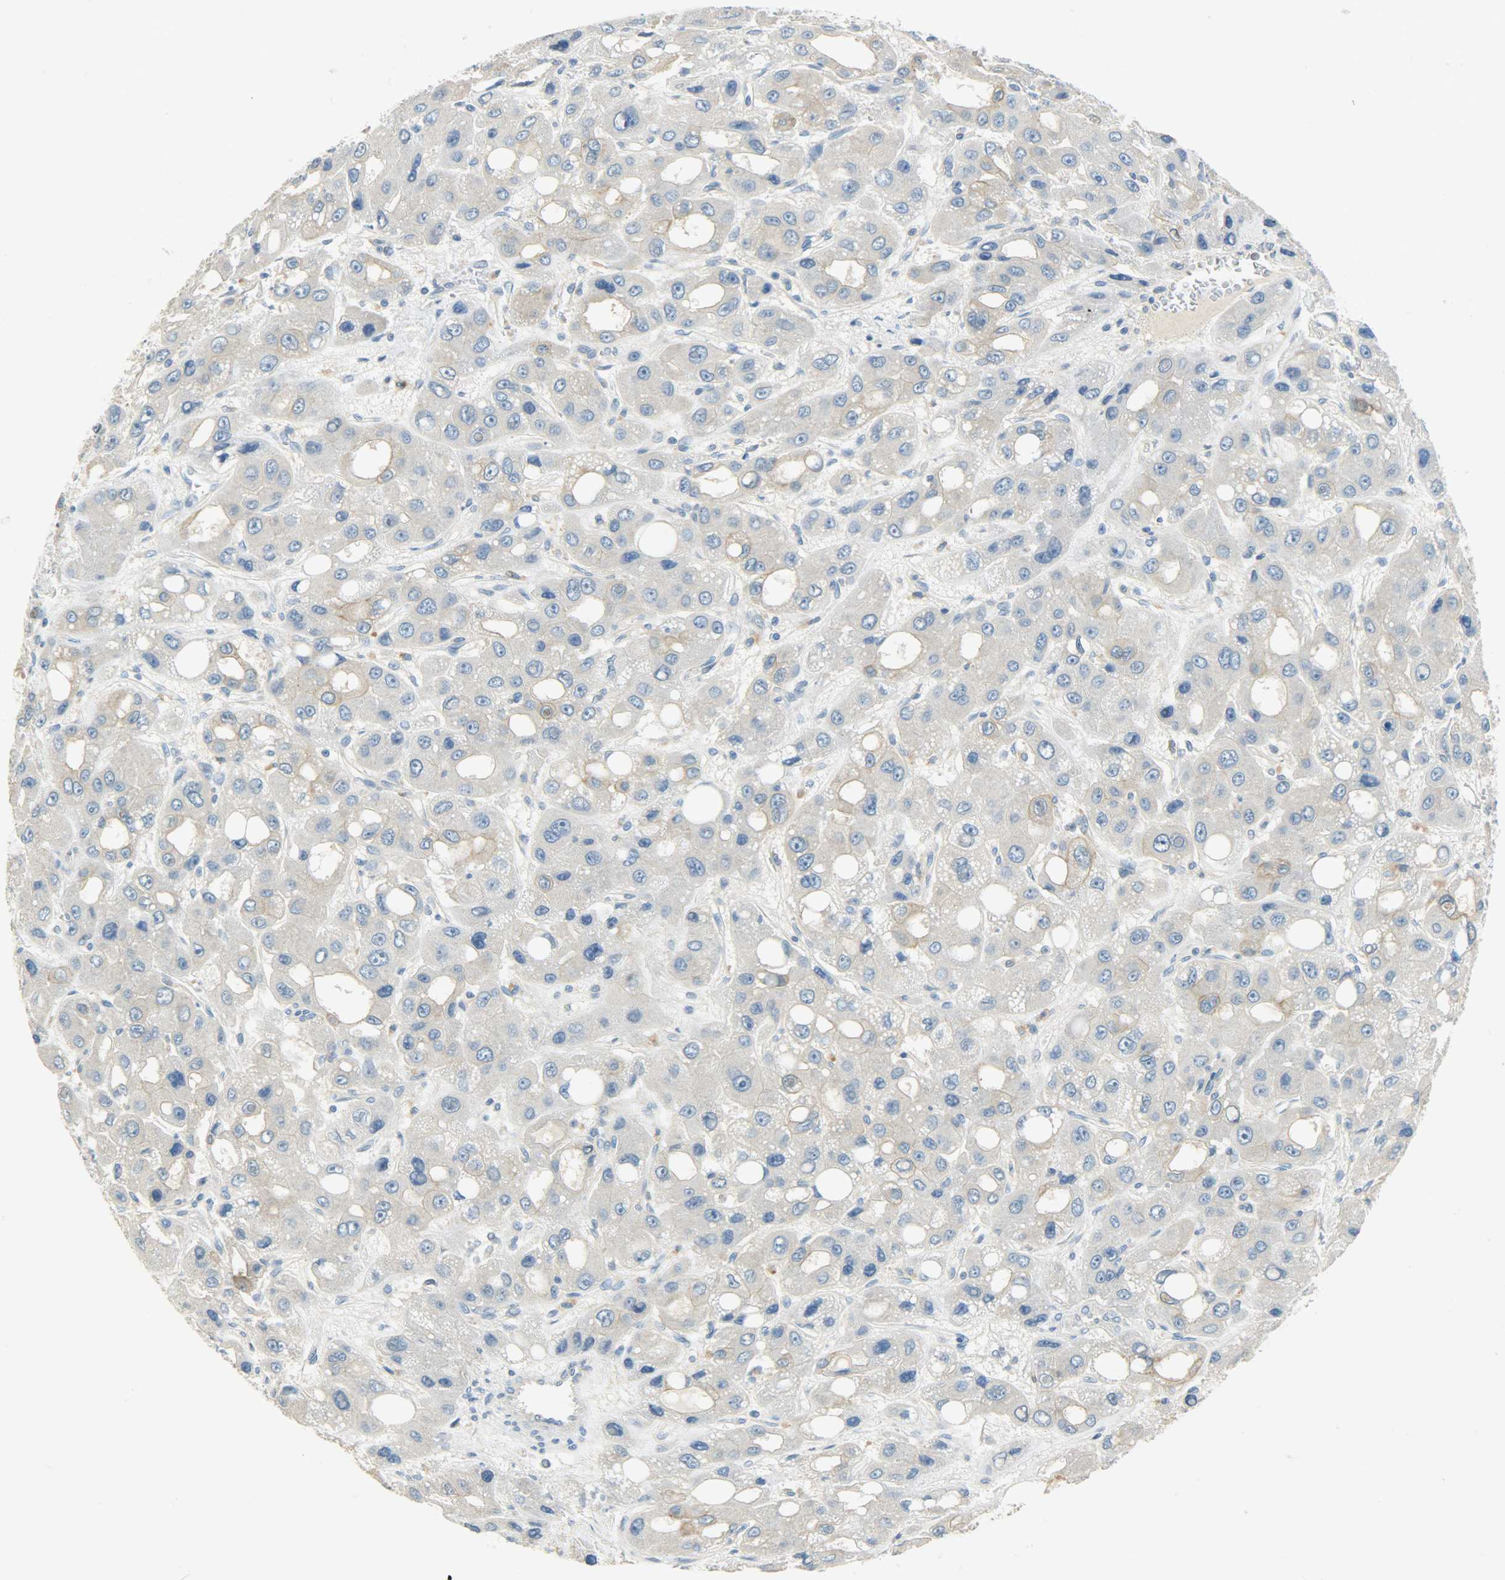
{"staining": {"intensity": "moderate", "quantity": "<25%", "location": "cytoplasmic/membranous"}, "tissue": "liver cancer", "cell_type": "Tumor cells", "image_type": "cancer", "snomed": [{"axis": "morphology", "description": "Carcinoma, Hepatocellular, NOS"}, {"axis": "topography", "description": "Liver"}], "caption": "The immunohistochemical stain shows moderate cytoplasmic/membranous staining in tumor cells of hepatocellular carcinoma (liver) tissue.", "gene": "DSG2", "patient": {"sex": "male", "age": 55}}